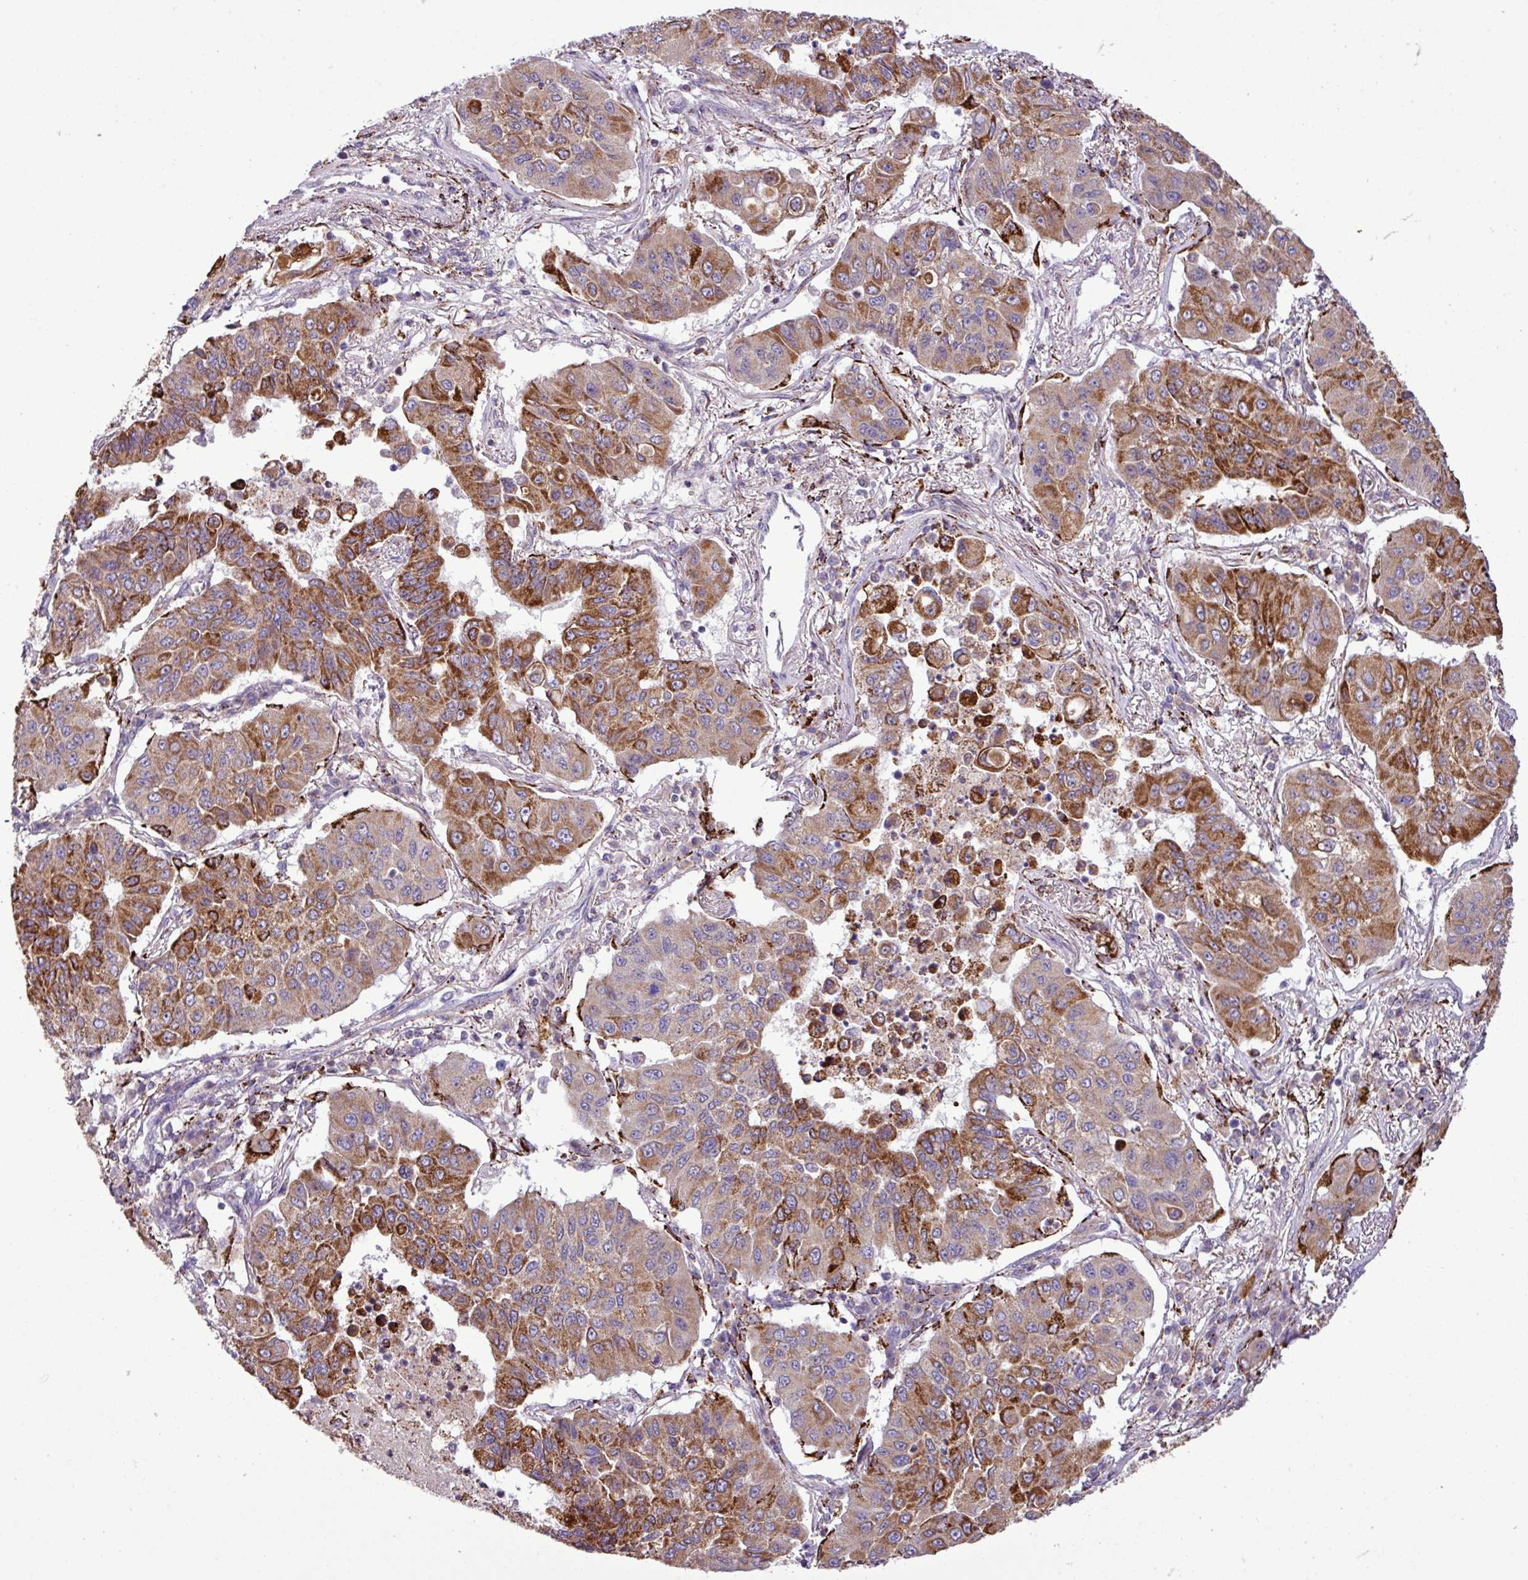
{"staining": {"intensity": "moderate", "quantity": ">75%", "location": "cytoplasmic/membranous"}, "tissue": "lung cancer", "cell_type": "Tumor cells", "image_type": "cancer", "snomed": [{"axis": "morphology", "description": "Squamous cell carcinoma, NOS"}, {"axis": "topography", "description": "Lung"}], "caption": "Lung cancer stained with a protein marker shows moderate staining in tumor cells.", "gene": "SGPP1", "patient": {"sex": "male", "age": 74}}